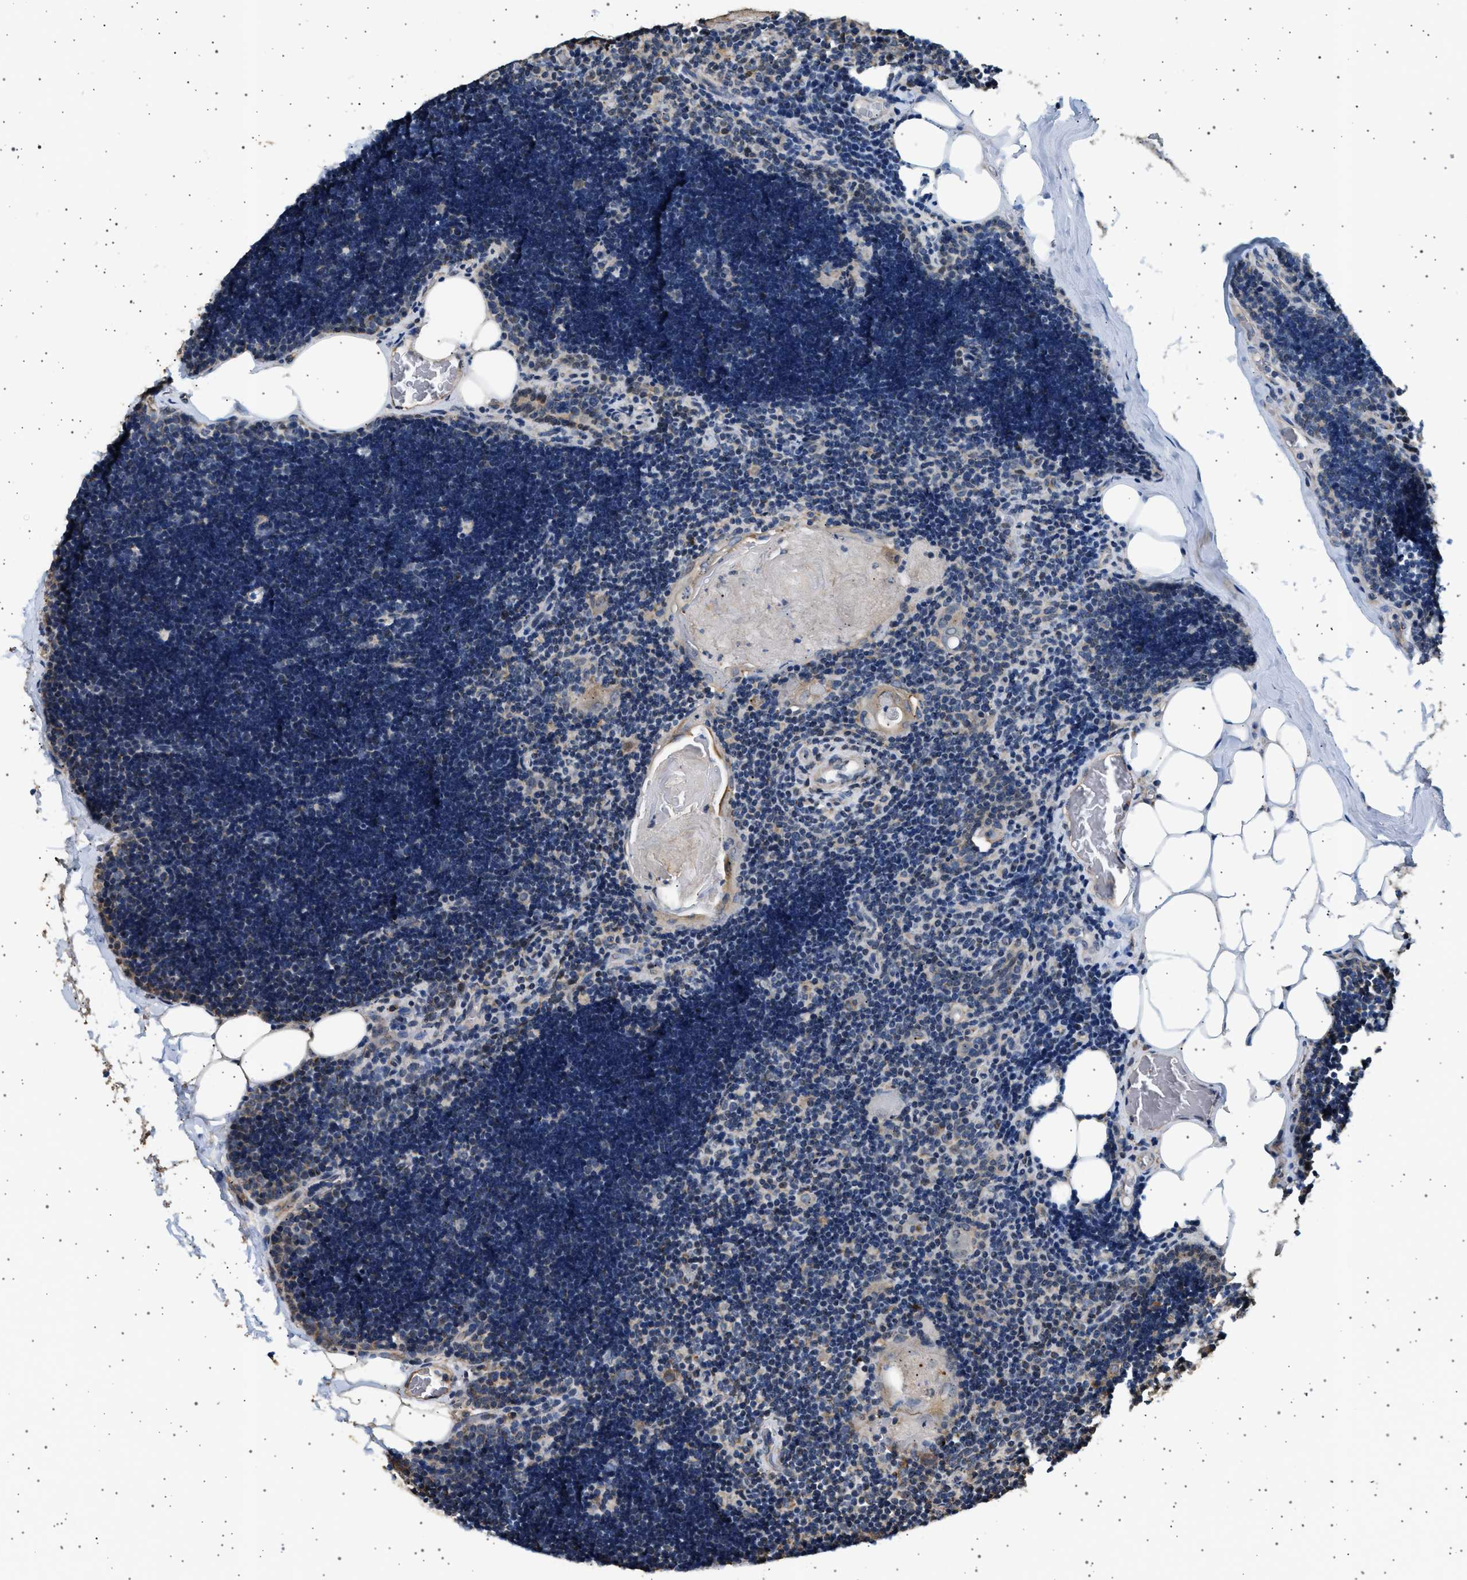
{"staining": {"intensity": "moderate", "quantity": "<25%", "location": "cytoplasmic/membranous"}, "tissue": "lymph node", "cell_type": "Germinal center cells", "image_type": "normal", "snomed": [{"axis": "morphology", "description": "Normal tissue, NOS"}, {"axis": "topography", "description": "Lymph node"}], "caption": "Immunohistochemistry (IHC) staining of unremarkable lymph node, which demonstrates low levels of moderate cytoplasmic/membranous staining in approximately <25% of germinal center cells indicating moderate cytoplasmic/membranous protein positivity. The staining was performed using DAB (3,3'-diaminobenzidine) (brown) for protein detection and nuclei were counterstained in hematoxylin (blue).", "gene": "KCNA4", "patient": {"sex": "male", "age": 33}}